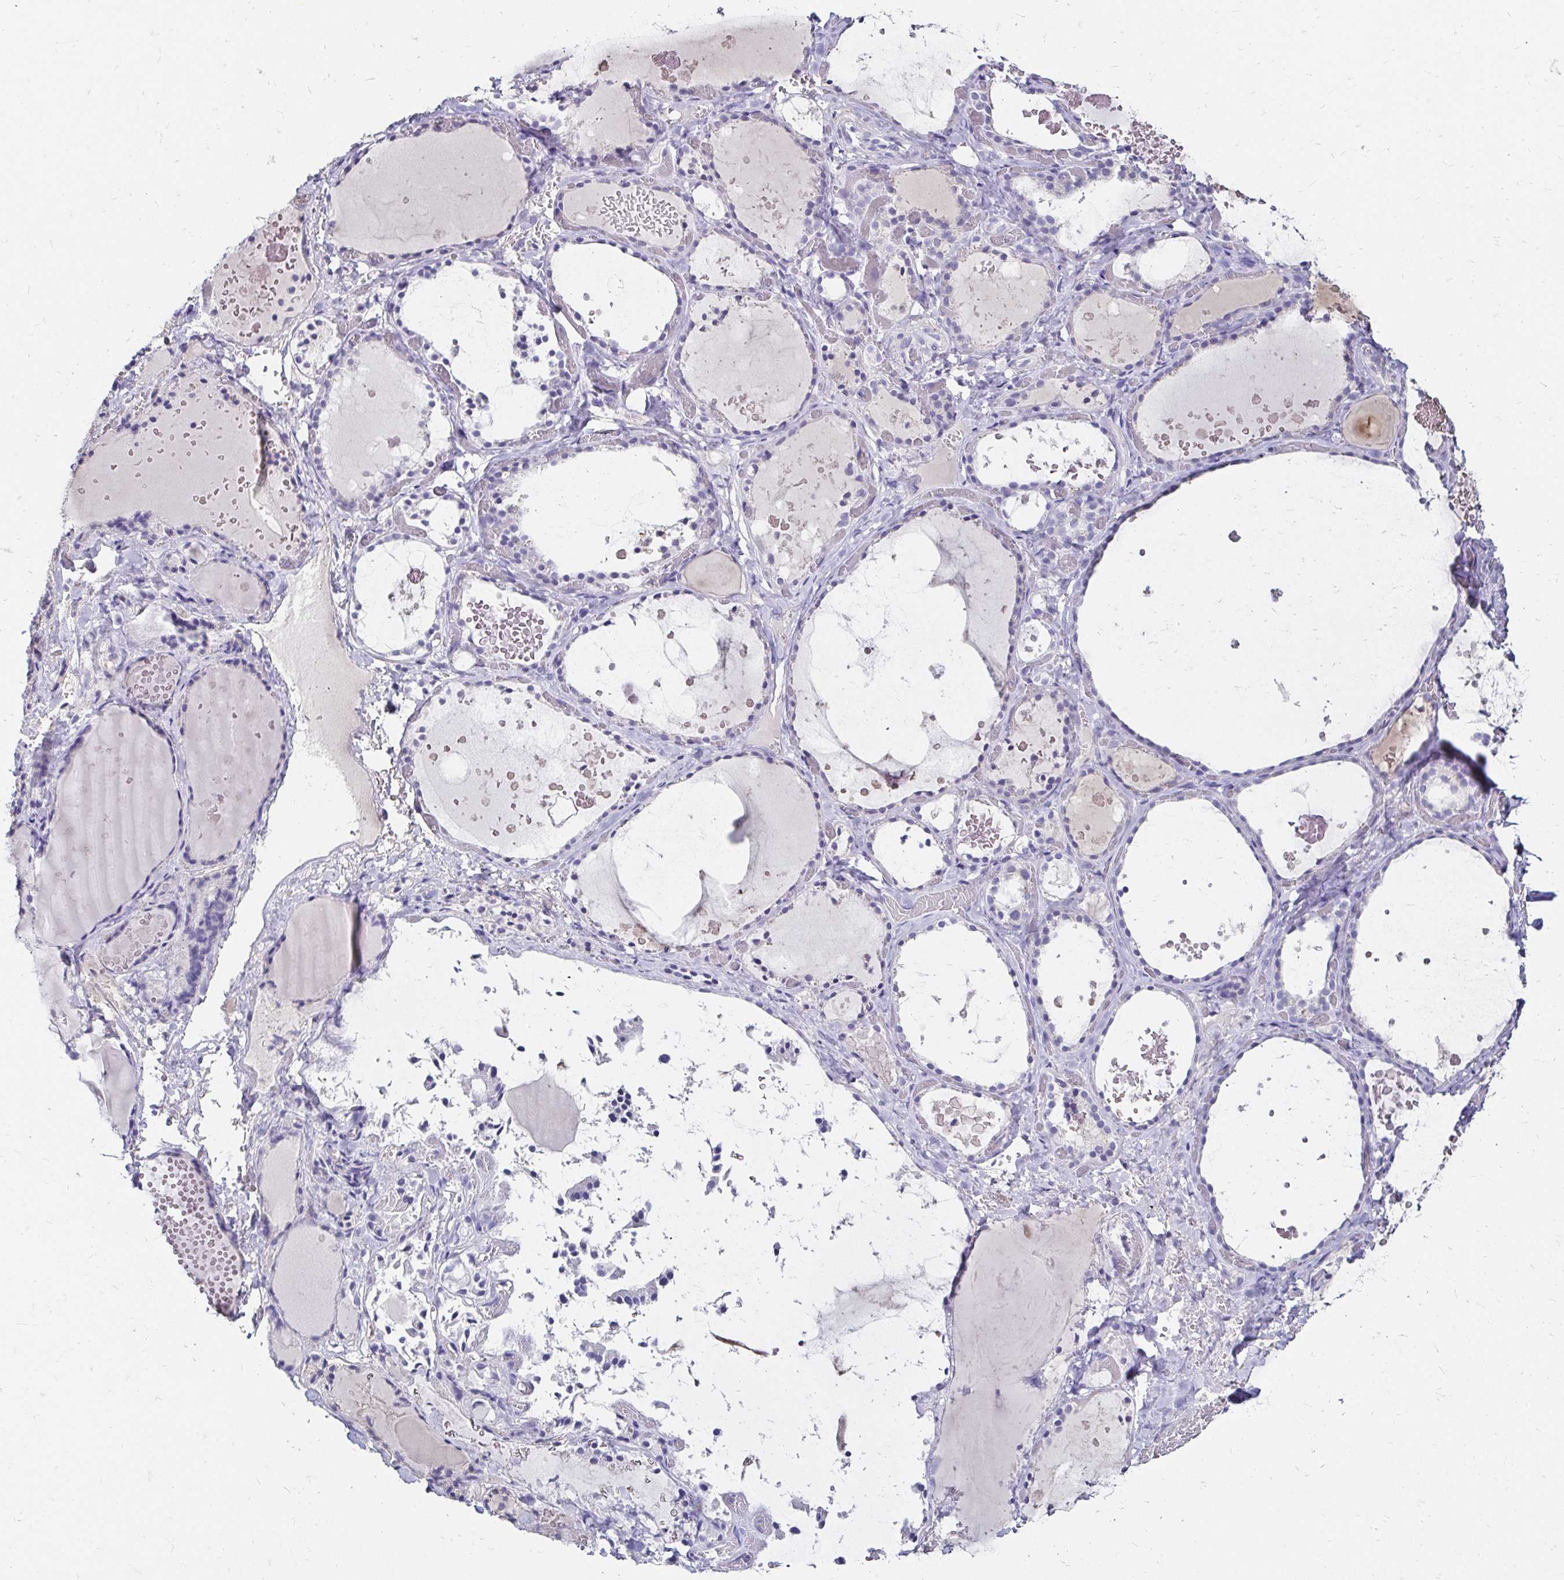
{"staining": {"intensity": "negative", "quantity": "none", "location": "none"}, "tissue": "thyroid gland", "cell_type": "Glandular cells", "image_type": "normal", "snomed": [{"axis": "morphology", "description": "Normal tissue, NOS"}, {"axis": "topography", "description": "Thyroid gland"}], "caption": "Image shows no protein positivity in glandular cells of normal thyroid gland.", "gene": "SCG3", "patient": {"sex": "female", "age": 56}}